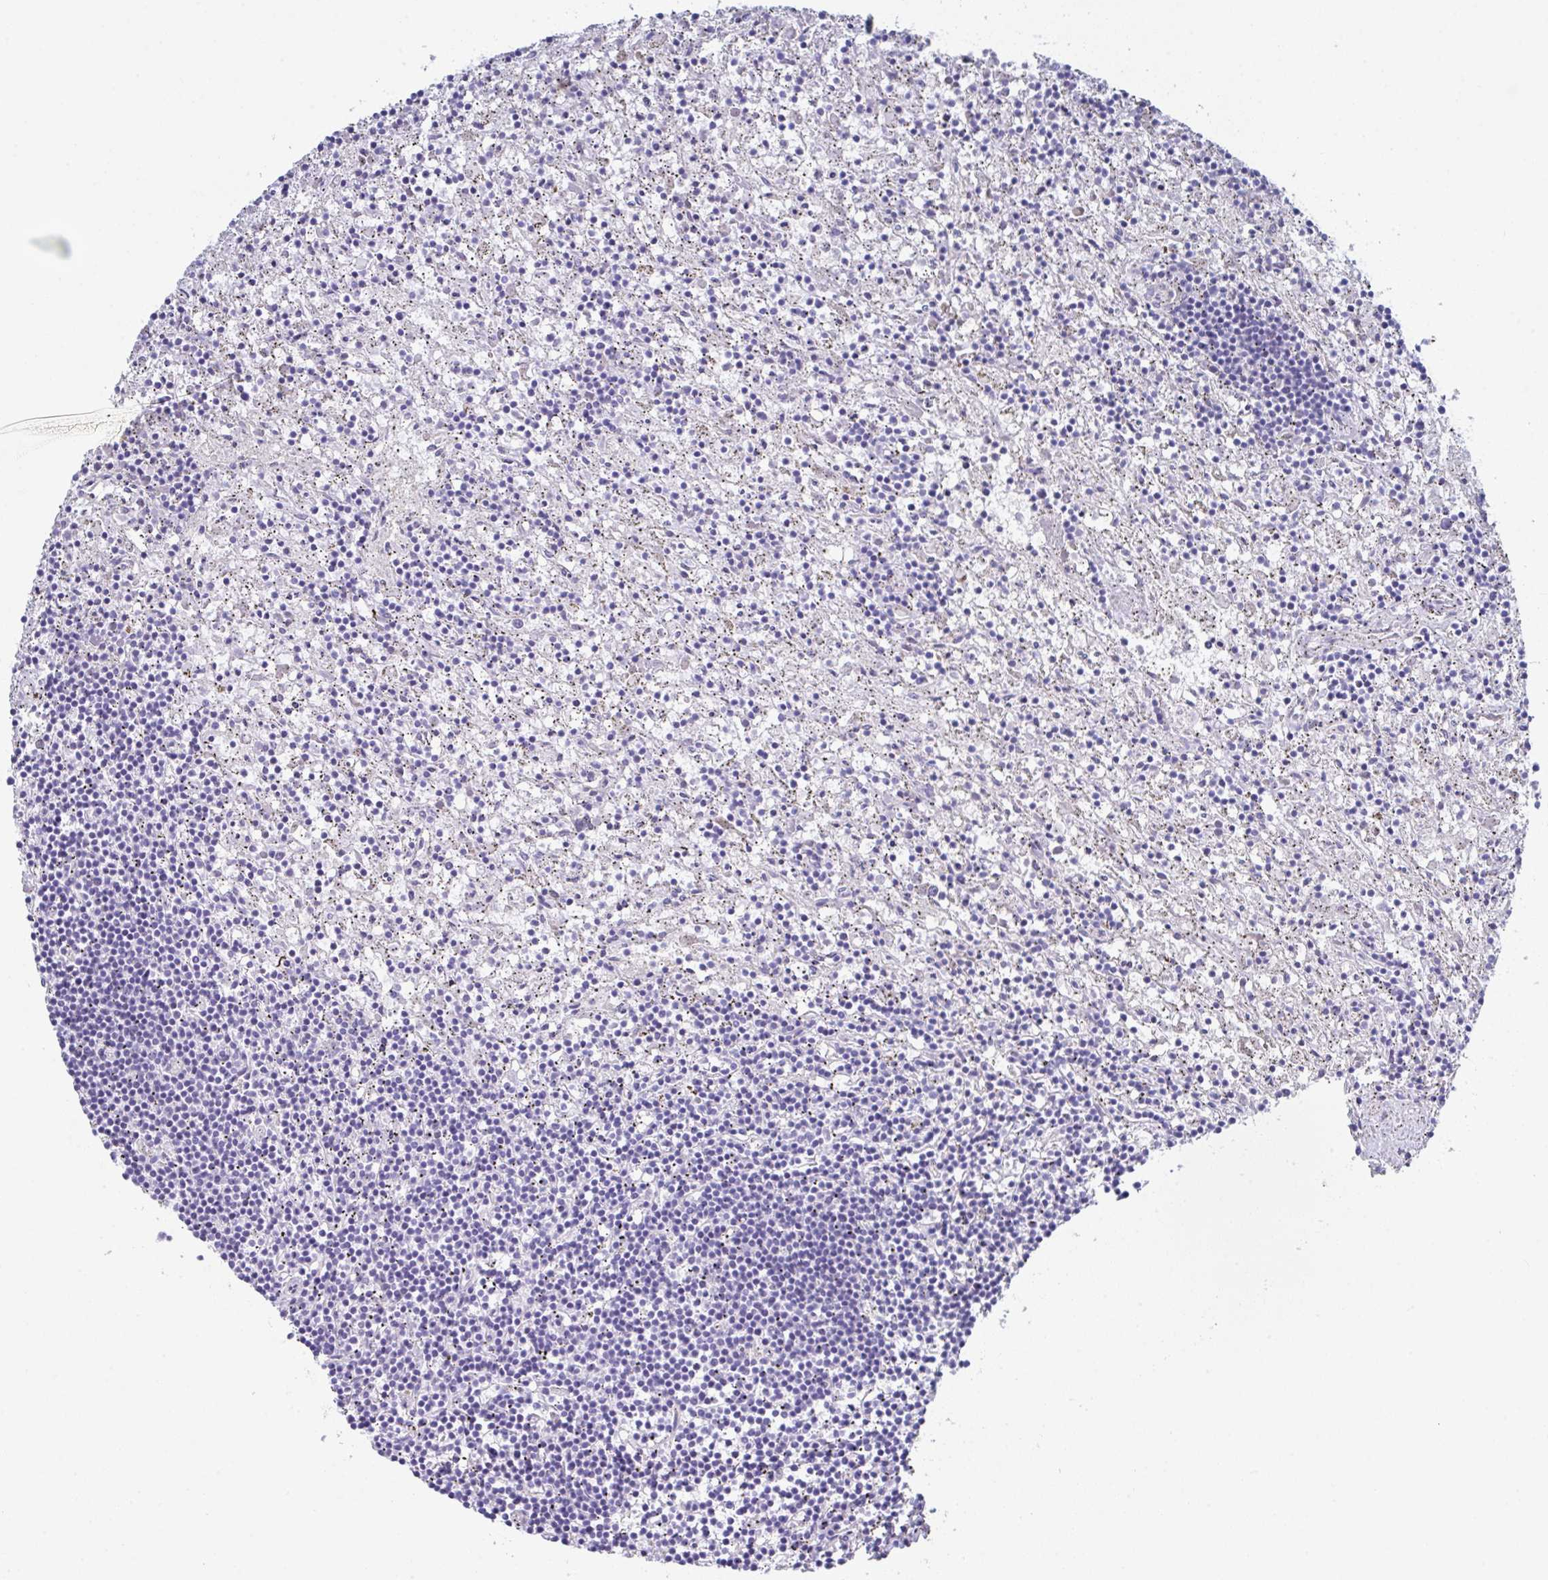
{"staining": {"intensity": "negative", "quantity": "none", "location": "none"}, "tissue": "lymphoma", "cell_type": "Tumor cells", "image_type": "cancer", "snomed": [{"axis": "morphology", "description": "Malignant lymphoma, non-Hodgkin's type, Low grade"}, {"axis": "topography", "description": "Spleen"}], "caption": "The micrograph displays no significant positivity in tumor cells of malignant lymphoma, non-Hodgkin's type (low-grade). (Immunohistochemistry (ihc), brightfield microscopy, high magnification).", "gene": "FBXO47", "patient": {"sex": "male", "age": 76}}